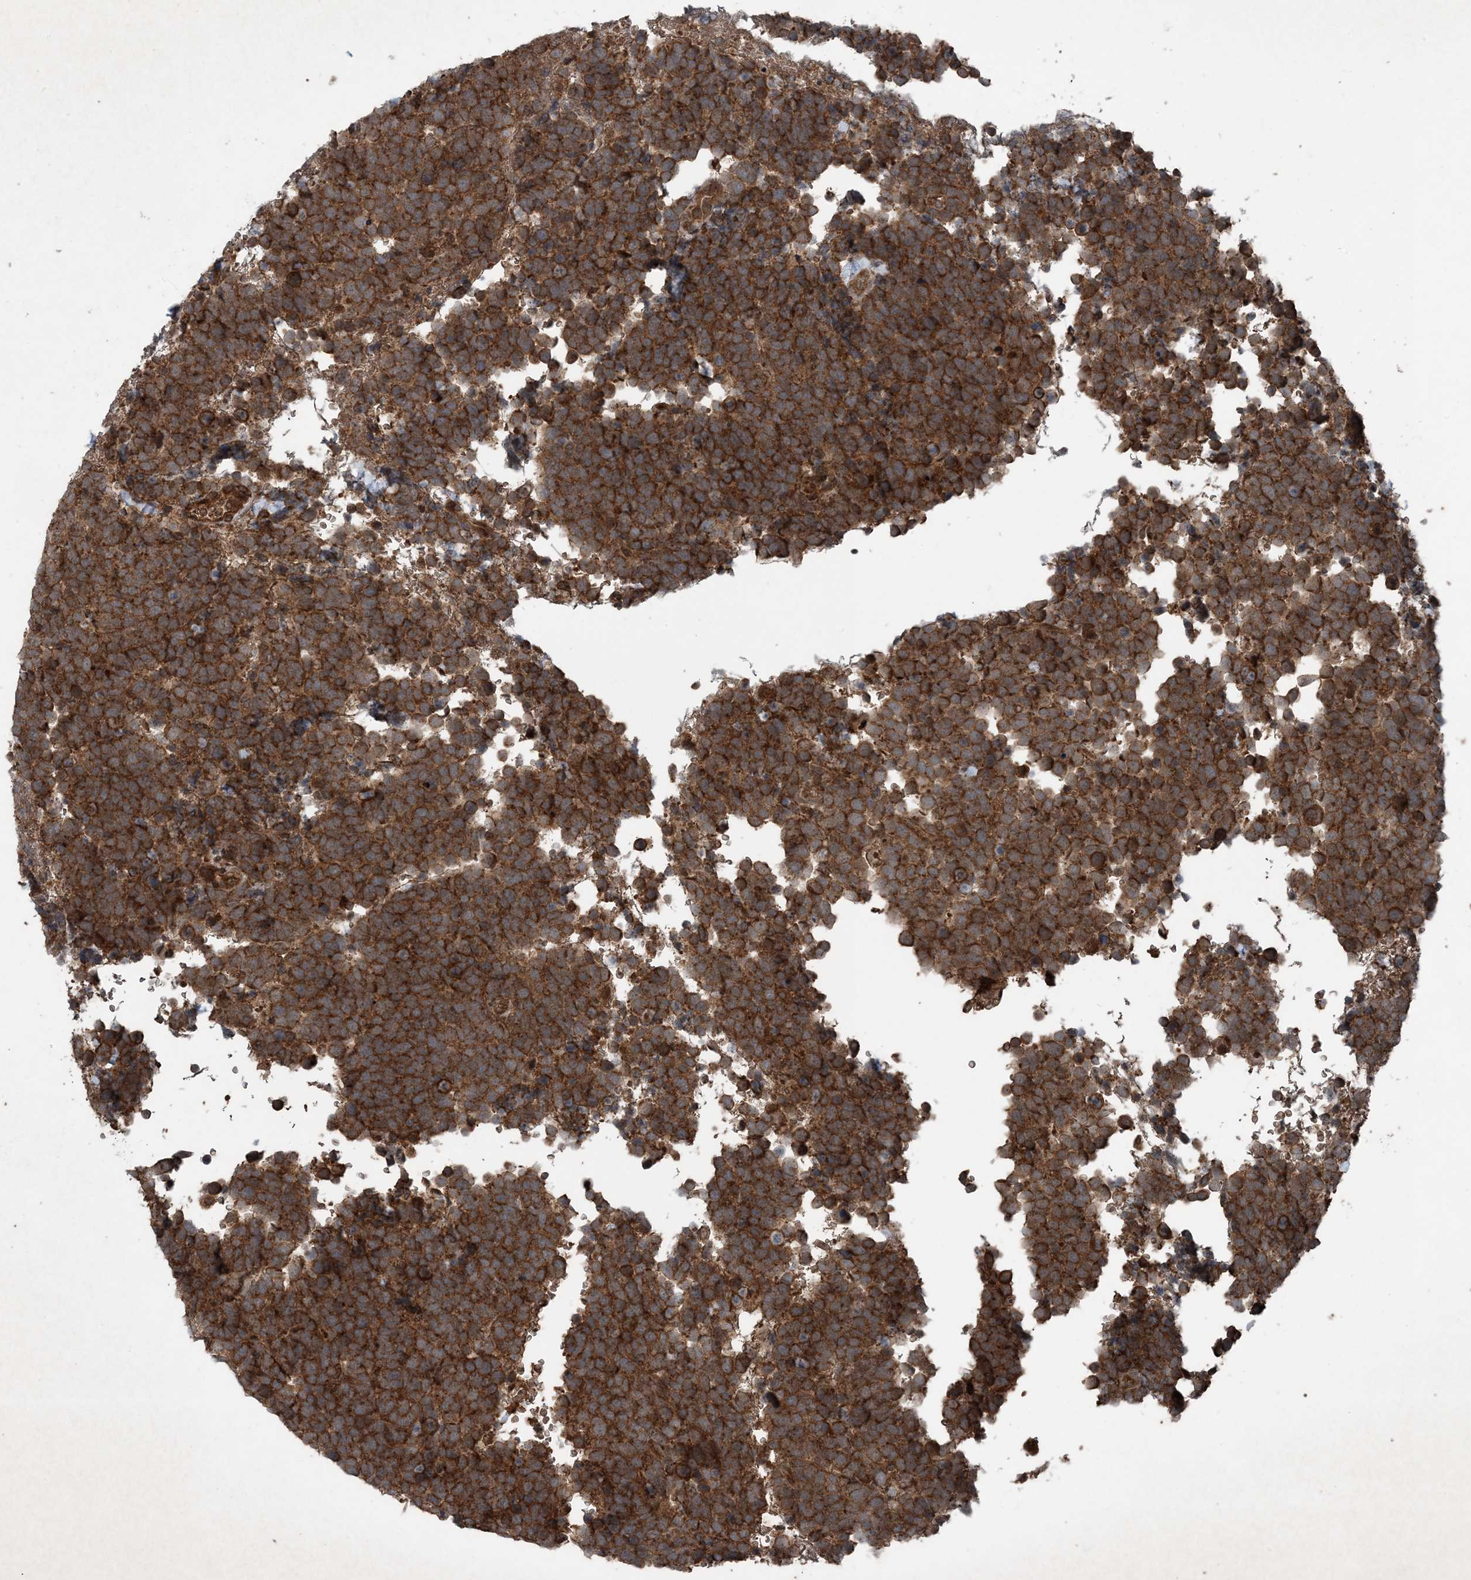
{"staining": {"intensity": "strong", "quantity": ">75%", "location": "cytoplasmic/membranous"}, "tissue": "urothelial cancer", "cell_type": "Tumor cells", "image_type": "cancer", "snomed": [{"axis": "morphology", "description": "Urothelial carcinoma, High grade"}, {"axis": "topography", "description": "Urinary bladder"}], "caption": "Strong cytoplasmic/membranous positivity is appreciated in about >75% of tumor cells in urothelial cancer.", "gene": "GNG5", "patient": {"sex": "female", "age": 82}}